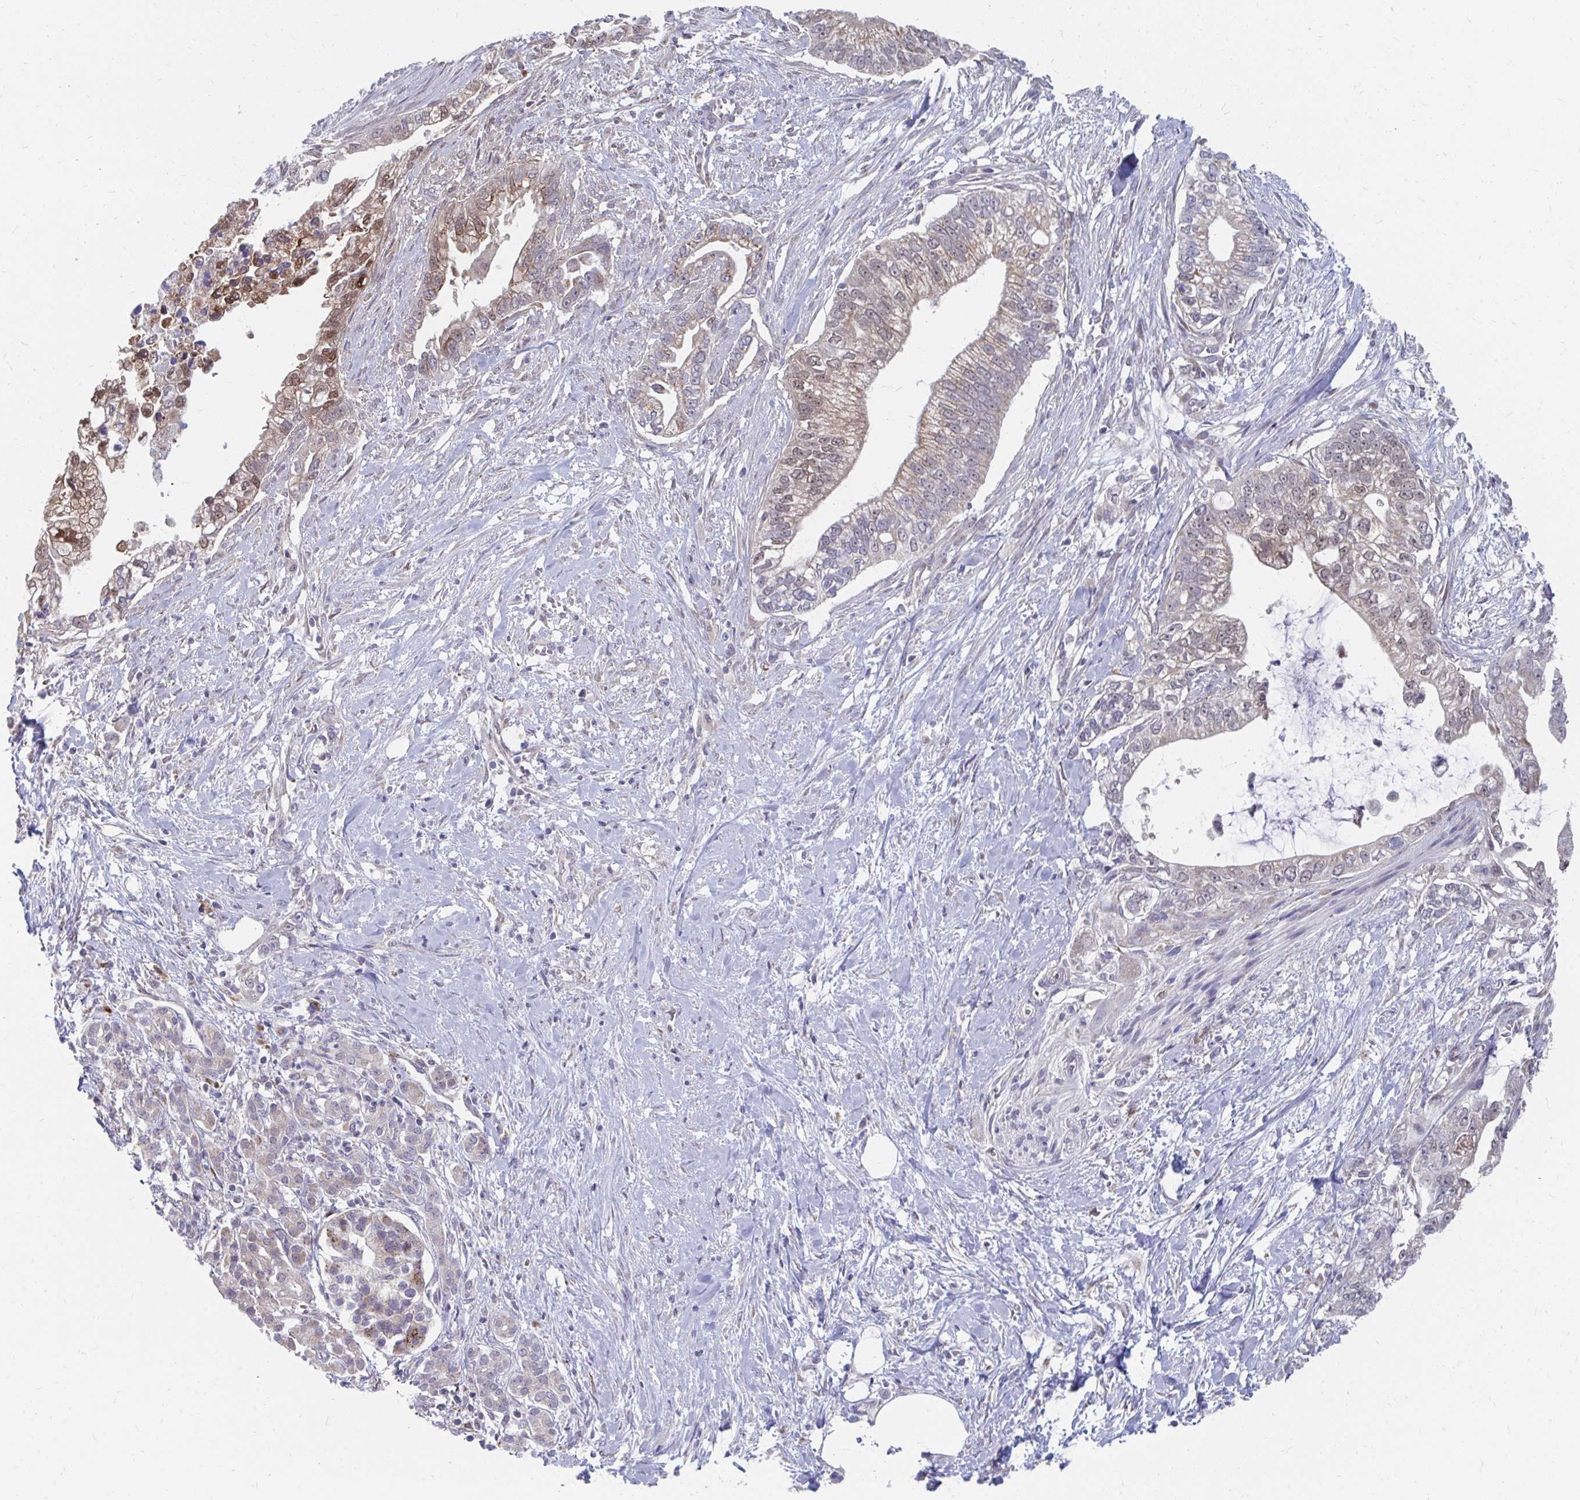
{"staining": {"intensity": "weak", "quantity": ">75%", "location": "cytoplasmic/membranous"}, "tissue": "pancreatic cancer", "cell_type": "Tumor cells", "image_type": "cancer", "snomed": [{"axis": "morphology", "description": "Adenocarcinoma, NOS"}, {"axis": "topography", "description": "Pancreas"}], "caption": "Protein expression analysis of pancreatic cancer shows weak cytoplasmic/membranous staining in about >75% of tumor cells.", "gene": "PABIR3", "patient": {"sex": "male", "age": 70}}